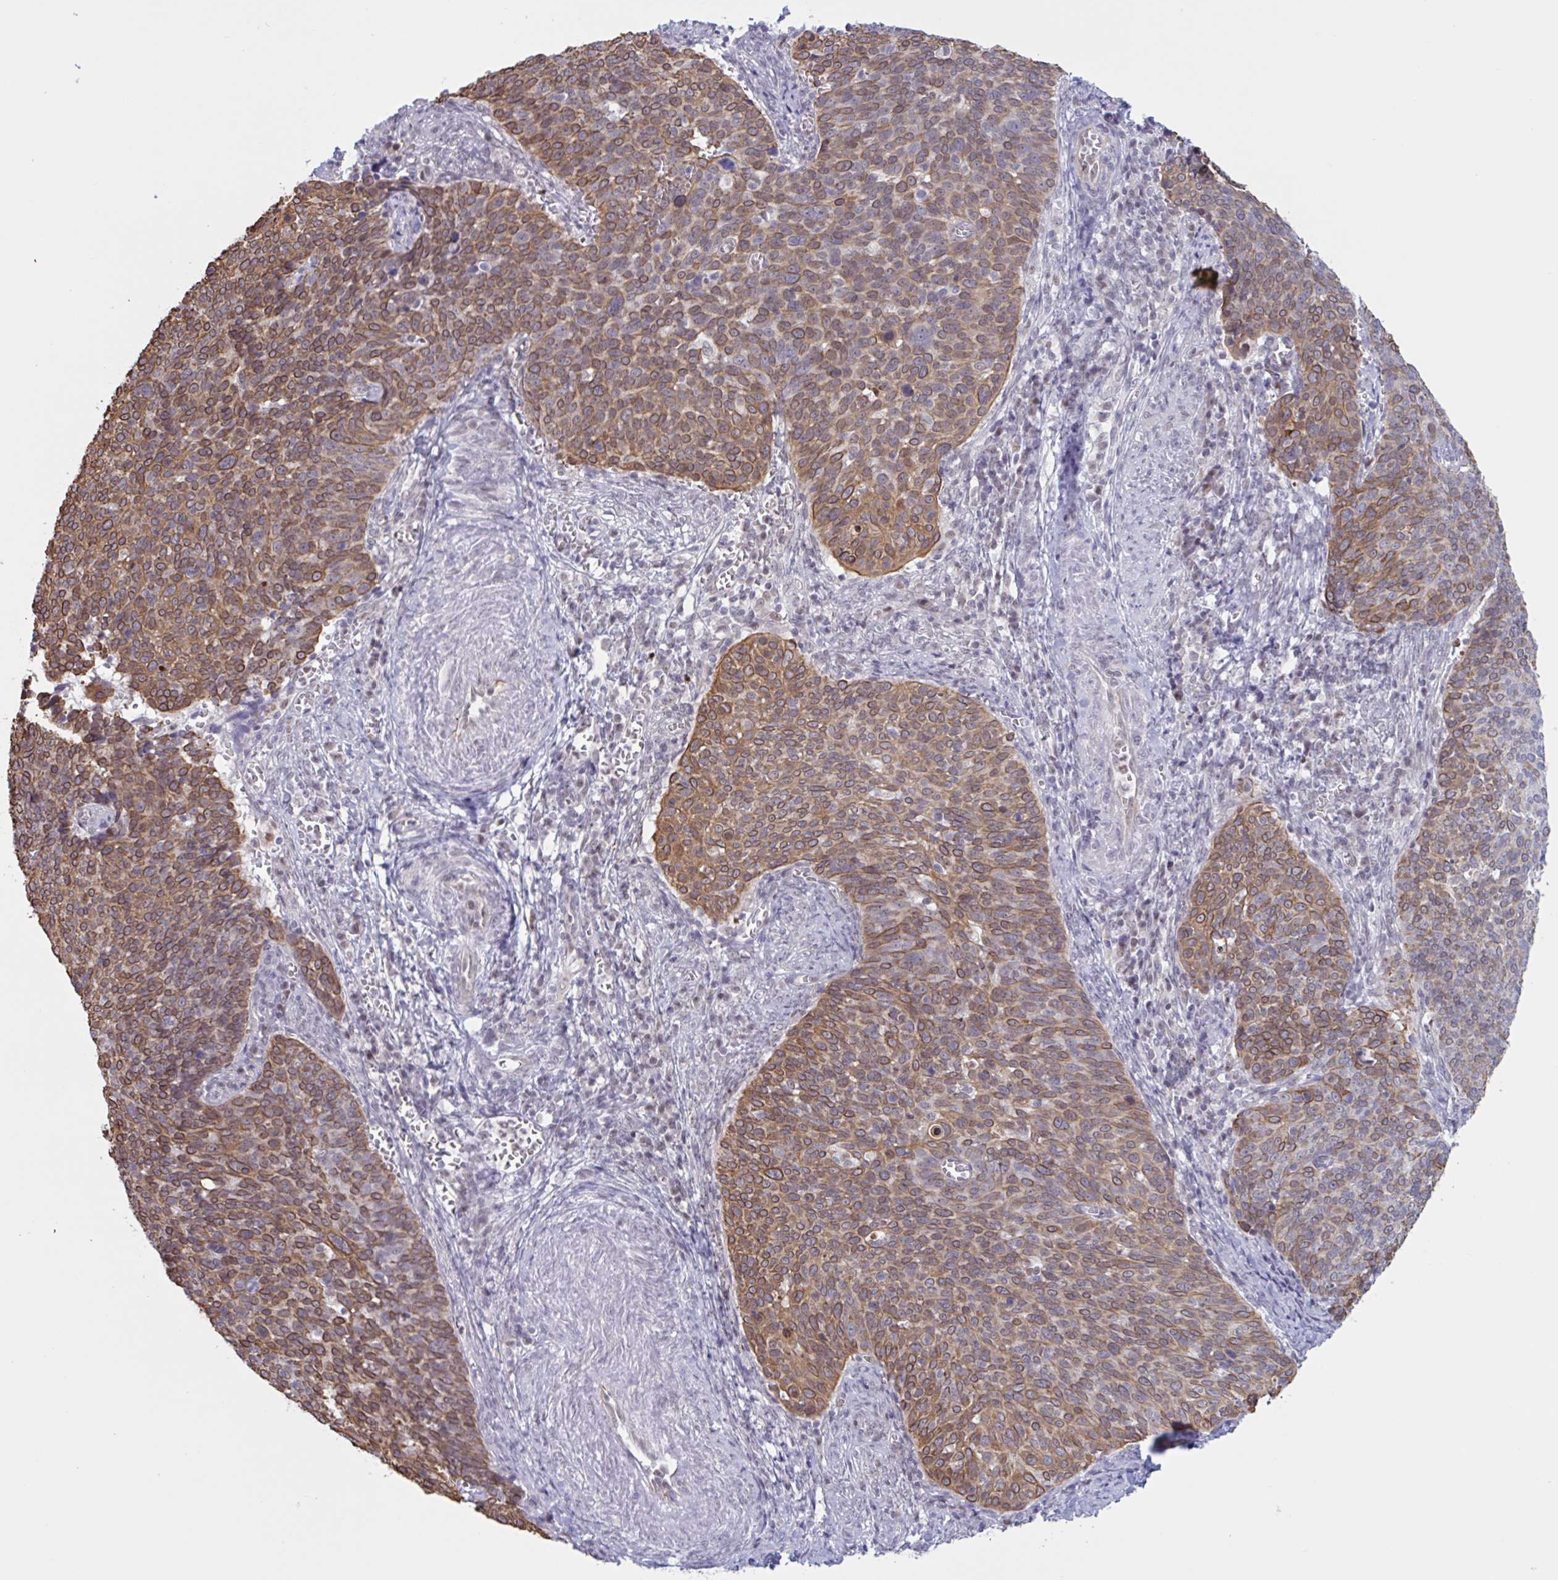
{"staining": {"intensity": "moderate", "quantity": ">75%", "location": "cytoplasmic/membranous"}, "tissue": "cervical cancer", "cell_type": "Tumor cells", "image_type": "cancer", "snomed": [{"axis": "morphology", "description": "Normal tissue, NOS"}, {"axis": "morphology", "description": "Squamous cell carcinoma, NOS"}, {"axis": "topography", "description": "Cervix"}], "caption": "Moderate cytoplasmic/membranous staining is seen in approximately >75% of tumor cells in cervical cancer. (Brightfield microscopy of DAB IHC at high magnification).", "gene": "PRMT6", "patient": {"sex": "female", "age": 39}}